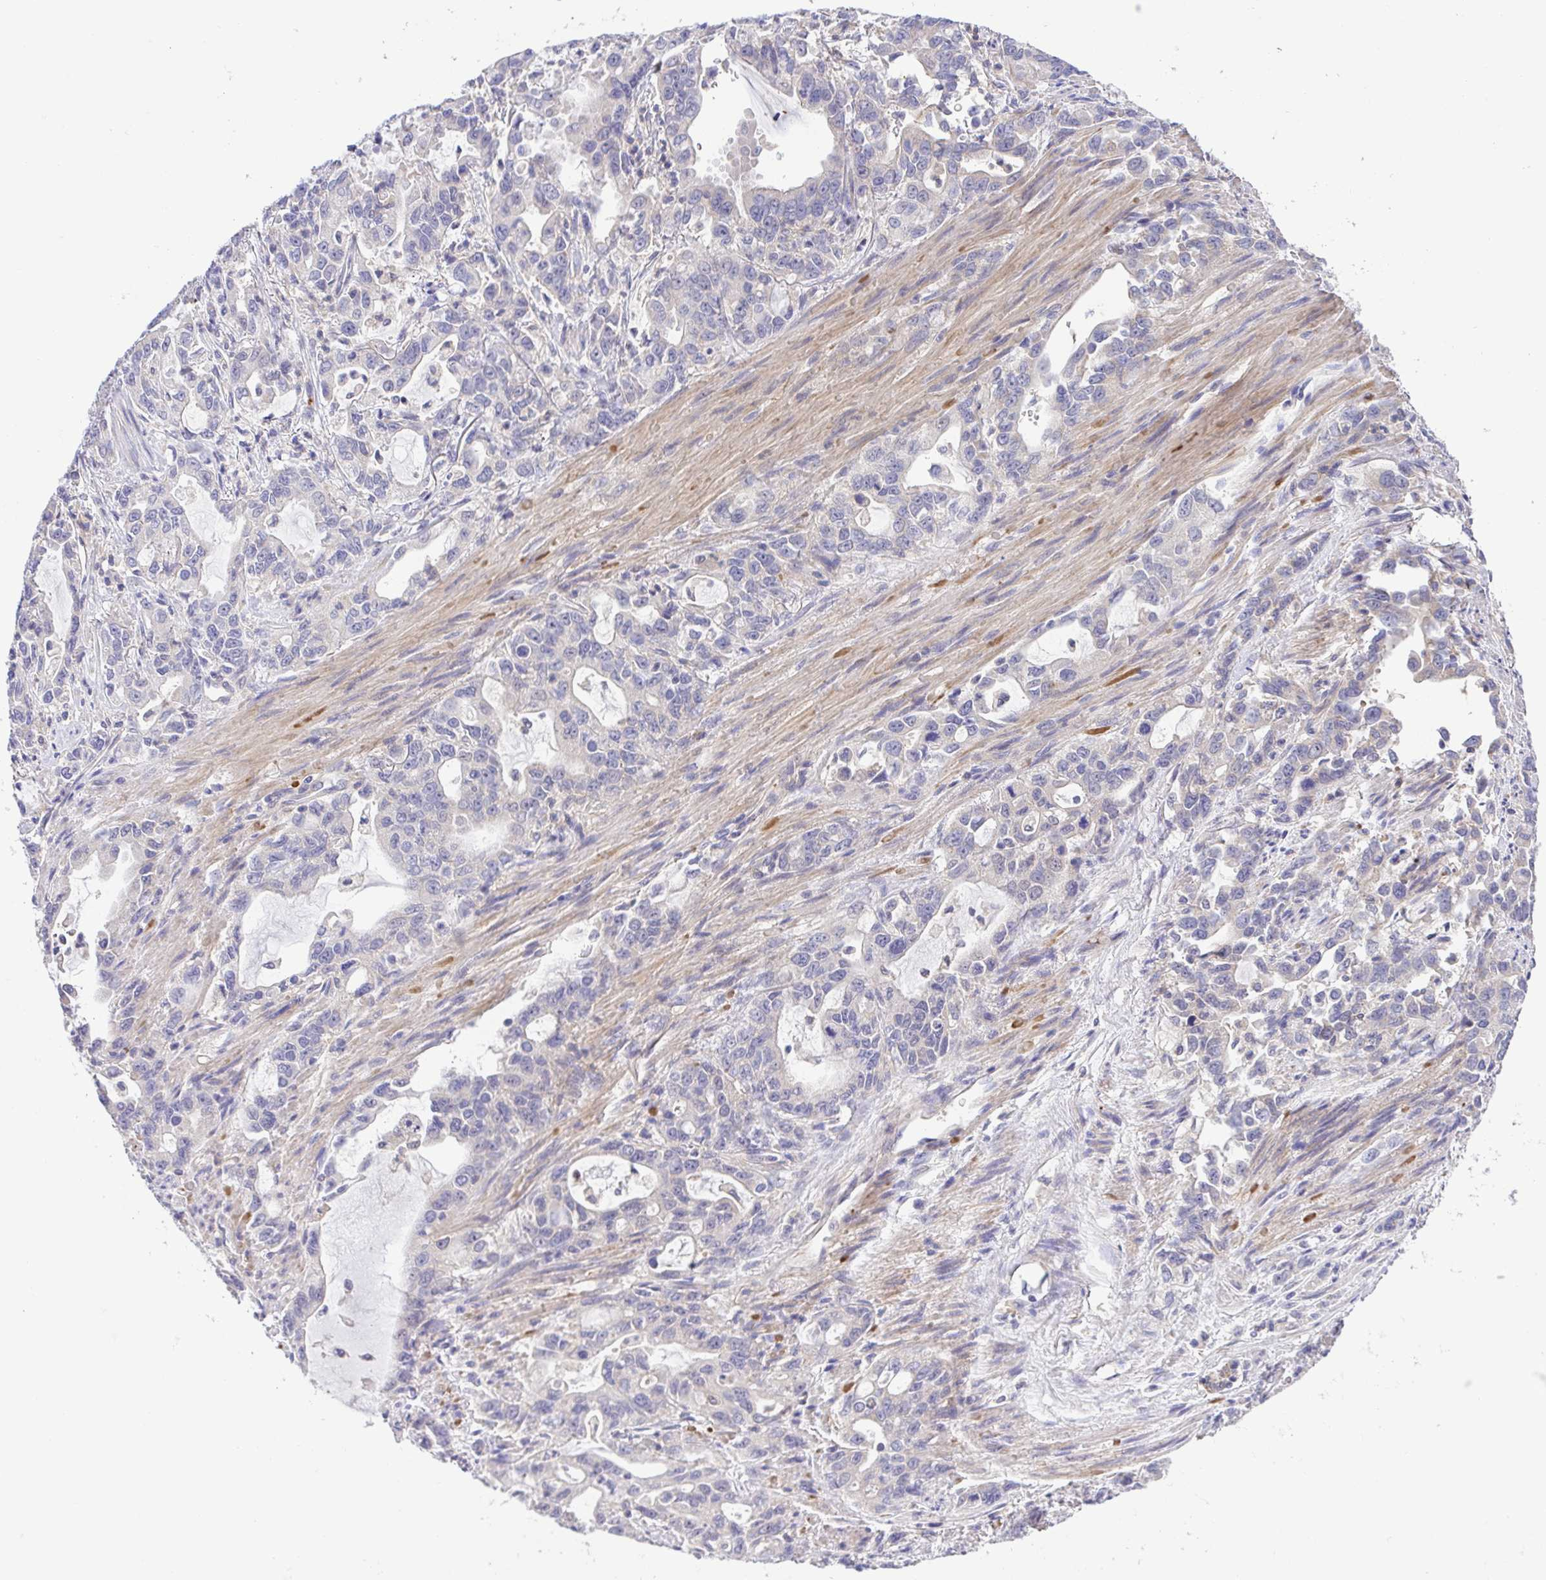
{"staining": {"intensity": "negative", "quantity": "none", "location": "none"}, "tissue": "stomach cancer", "cell_type": "Tumor cells", "image_type": "cancer", "snomed": [{"axis": "morphology", "description": "Adenocarcinoma, NOS"}, {"axis": "topography", "description": "Stomach, upper"}], "caption": "An immunohistochemistry micrograph of adenocarcinoma (stomach) is shown. There is no staining in tumor cells of adenocarcinoma (stomach).", "gene": "PRR14L", "patient": {"sex": "male", "age": 85}}